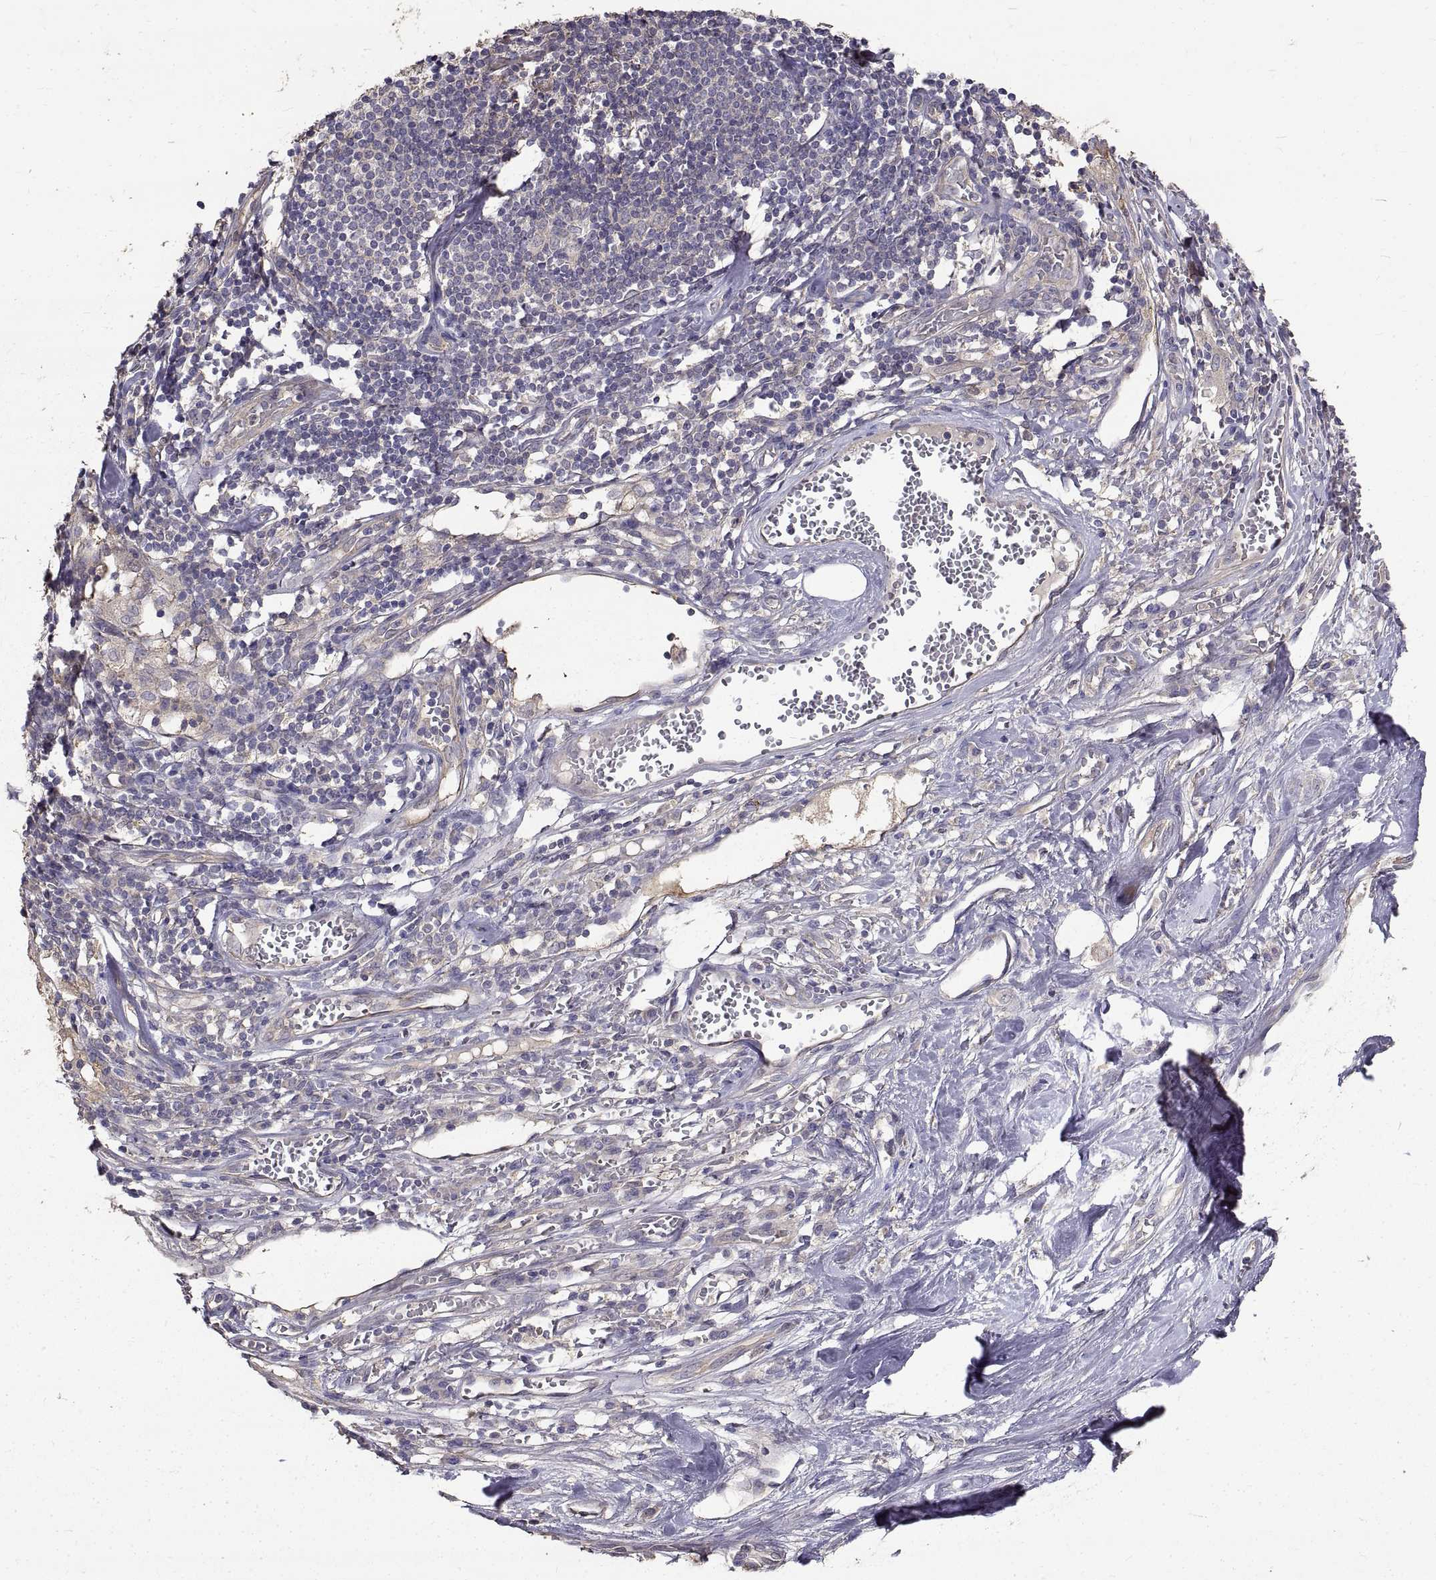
{"staining": {"intensity": "negative", "quantity": "none", "location": "none"}, "tissue": "melanoma", "cell_type": "Tumor cells", "image_type": "cancer", "snomed": [{"axis": "morphology", "description": "Malignant melanoma, Metastatic site"}, {"axis": "topography", "description": "Lymph node"}], "caption": "This is an immunohistochemistry image of human malignant melanoma (metastatic site). There is no expression in tumor cells.", "gene": "PEA15", "patient": {"sex": "female", "age": 64}}